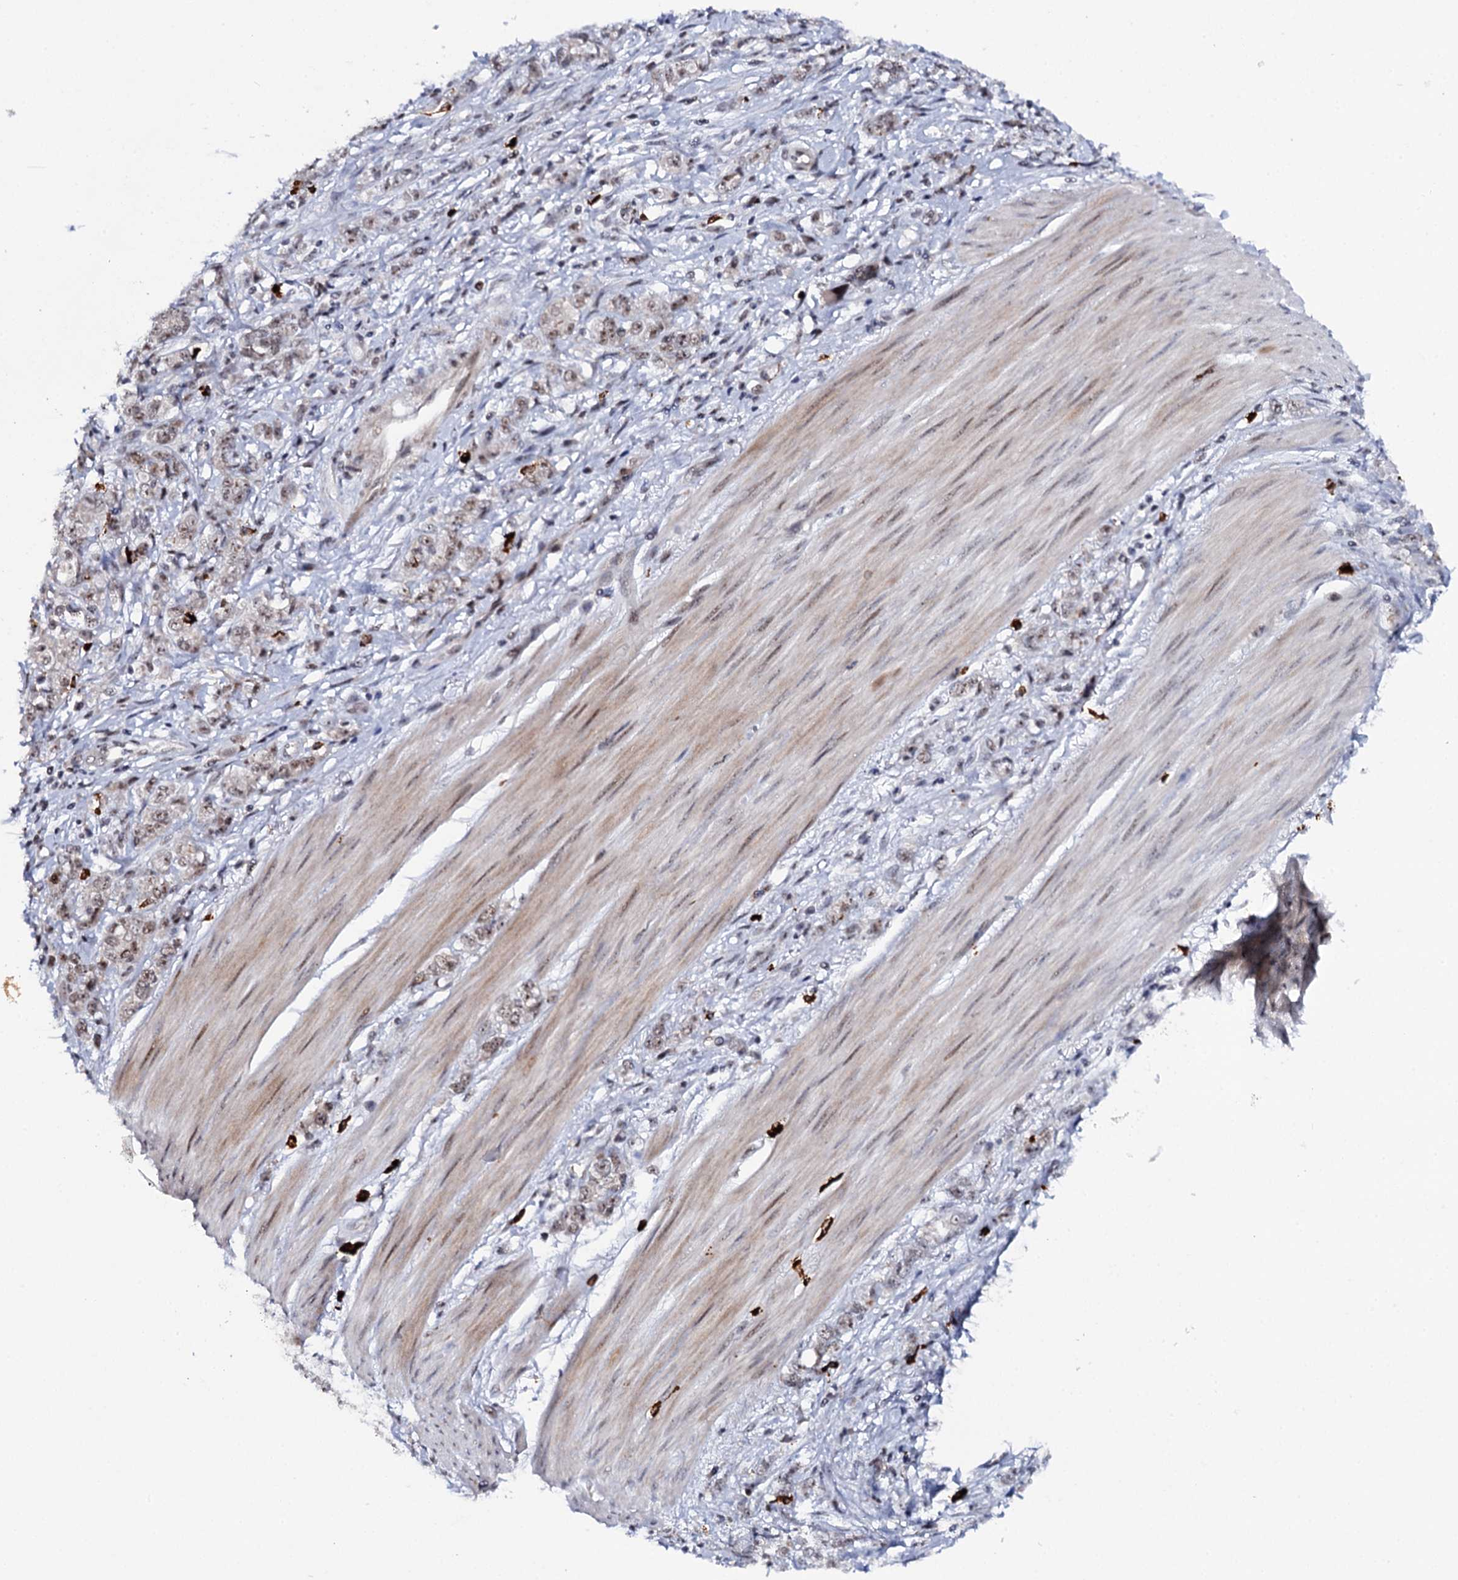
{"staining": {"intensity": "weak", "quantity": ">75%", "location": "nuclear"}, "tissue": "stomach cancer", "cell_type": "Tumor cells", "image_type": "cancer", "snomed": [{"axis": "morphology", "description": "Adenocarcinoma, NOS"}, {"axis": "topography", "description": "Stomach"}], "caption": "DAB immunohistochemical staining of human stomach cancer displays weak nuclear protein staining in about >75% of tumor cells. Nuclei are stained in blue.", "gene": "BUD13", "patient": {"sex": "female", "age": 76}}